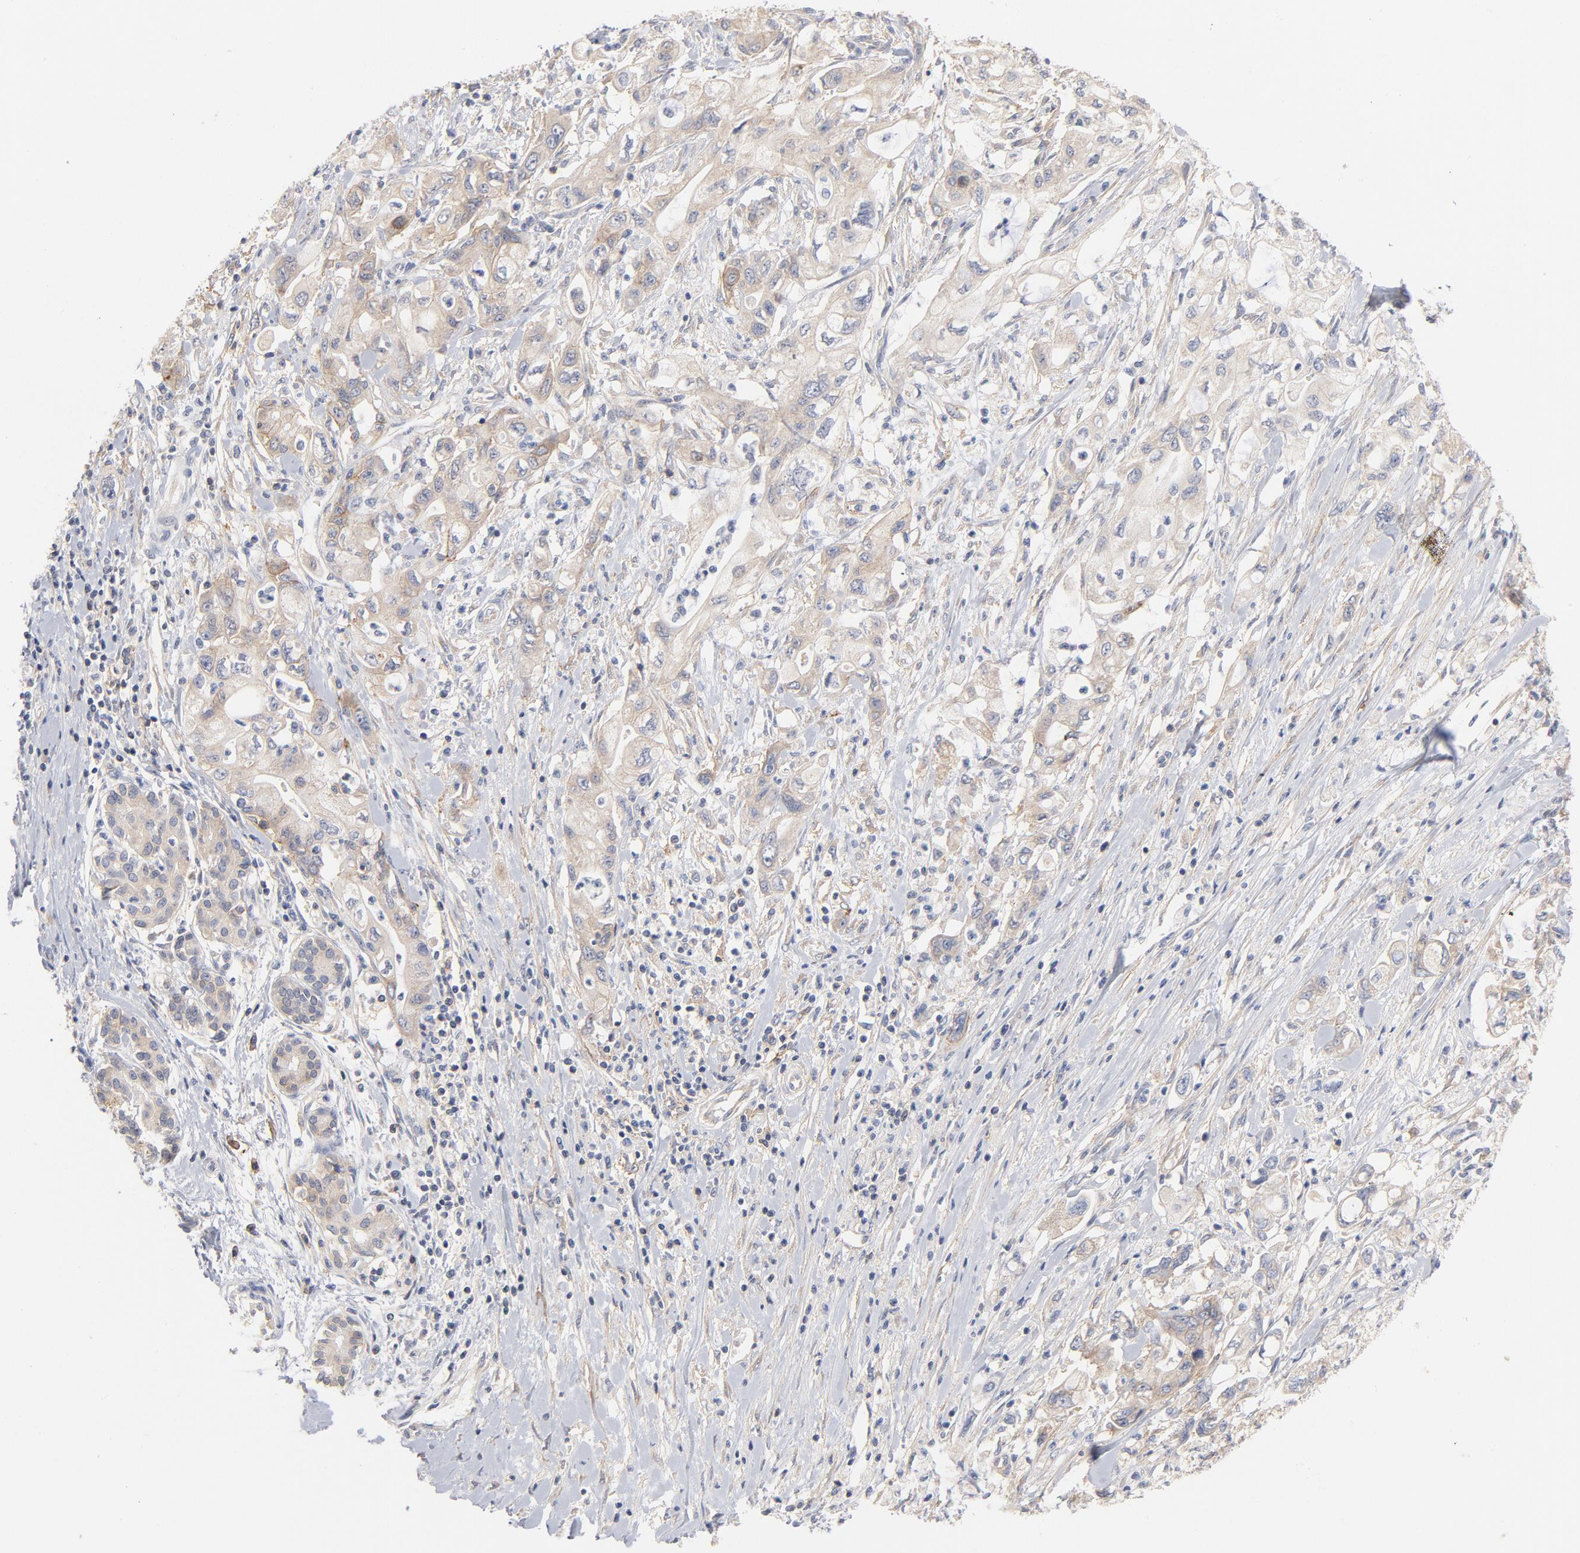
{"staining": {"intensity": "weak", "quantity": ">75%", "location": "cytoplasmic/membranous"}, "tissue": "pancreatic cancer", "cell_type": "Tumor cells", "image_type": "cancer", "snomed": [{"axis": "morphology", "description": "Adenocarcinoma, NOS"}, {"axis": "topography", "description": "Pancreas"}], "caption": "Immunohistochemistry (IHC) micrograph of human adenocarcinoma (pancreatic) stained for a protein (brown), which shows low levels of weak cytoplasmic/membranous staining in about >75% of tumor cells.", "gene": "SETD3", "patient": {"sex": "male", "age": 79}}